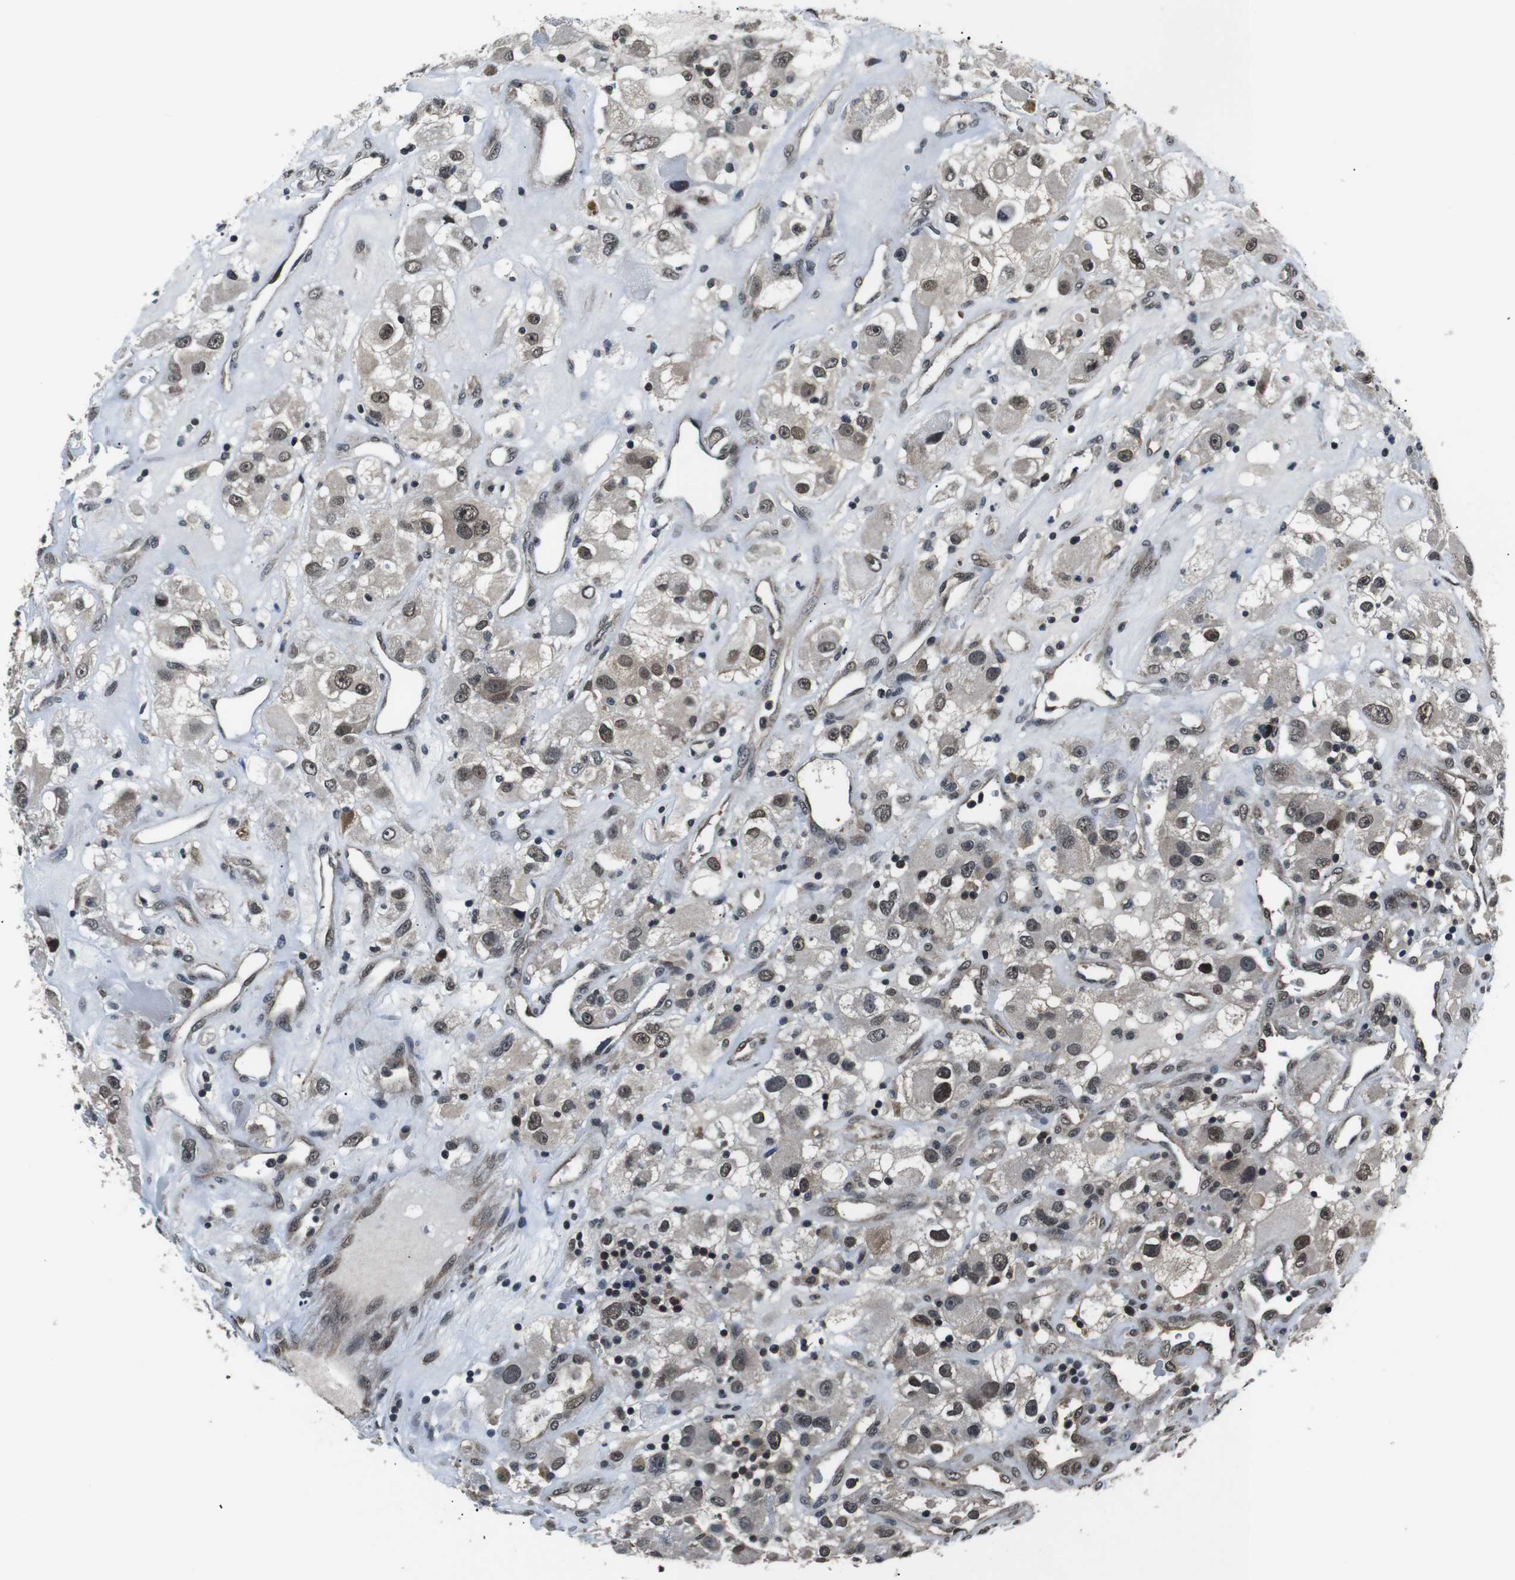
{"staining": {"intensity": "moderate", "quantity": ">75%", "location": "cytoplasmic/membranous,nuclear"}, "tissue": "renal cancer", "cell_type": "Tumor cells", "image_type": "cancer", "snomed": [{"axis": "morphology", "description": "Adenocarcinoma, NOS"}, {"axis": "topography", "description": "Kidney"}], "caption": "Renal cancer stained with DAB IHC demonstrates medium levels of moderate cytoplasmic/membranous and nuclear staining in about >75% of tumor cells.", "gene": "SKP1", "patient": {"sex": "female", "age": 52}}